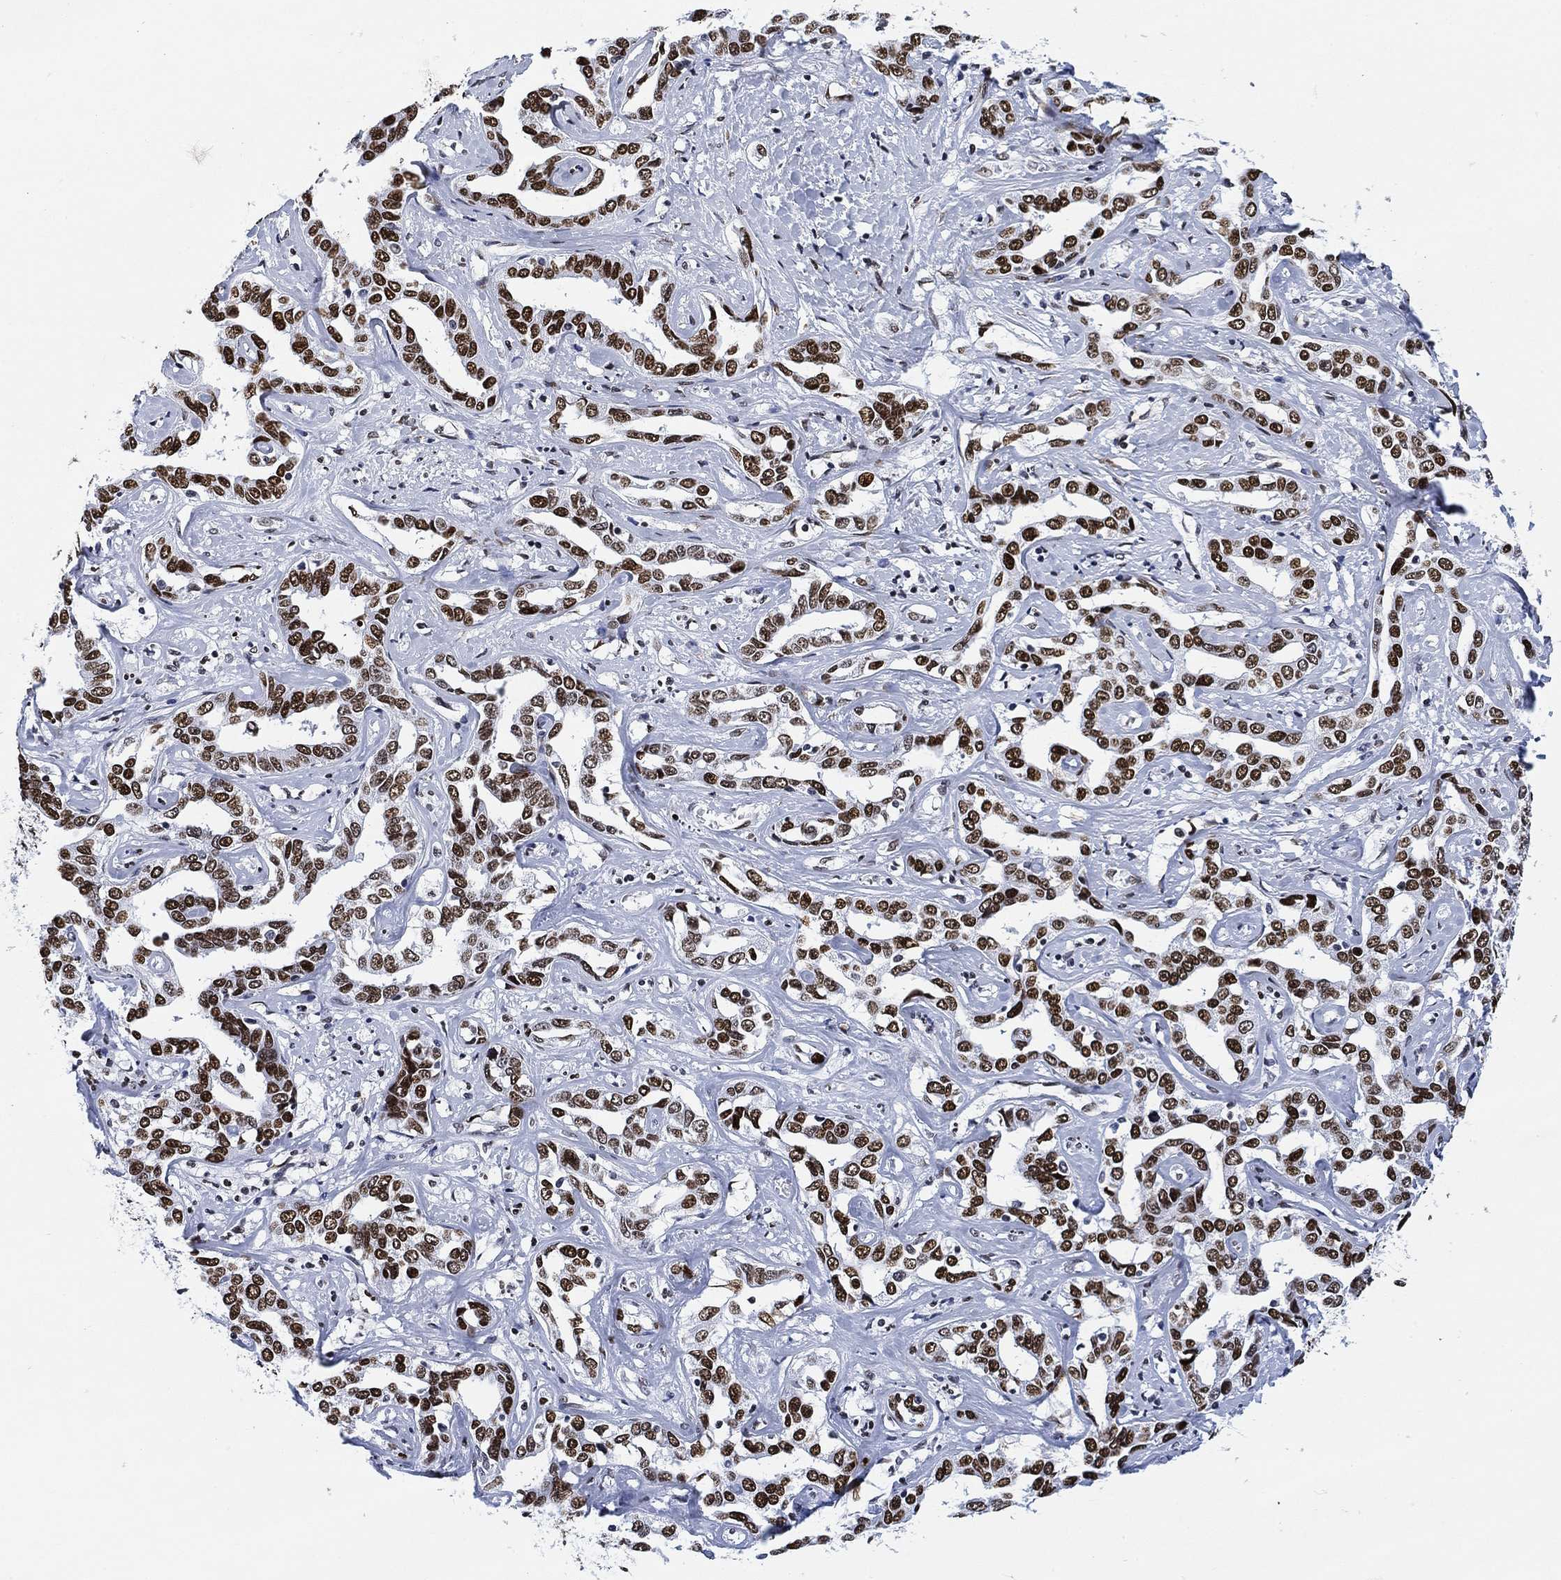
{"staining": {"intensity": "strong", "quantity": ">75%", "location": "nuclear"}, "tissue": "liver cancer", "cell_type": "Tumor cells", "image_type": "cancer", "snomed": [{"axis": "morphology", "description": "Cholangiocarcinoma"}, {"axis": "topography", "description": "Liver"}], "caption": "An image of human liver cancer (cholangiocarcinoma) stained for a protein displays strong nuclear brown staining in tumor cells.", "gene": "H1-10", "patient": {"sex": "male", "age": 59}}